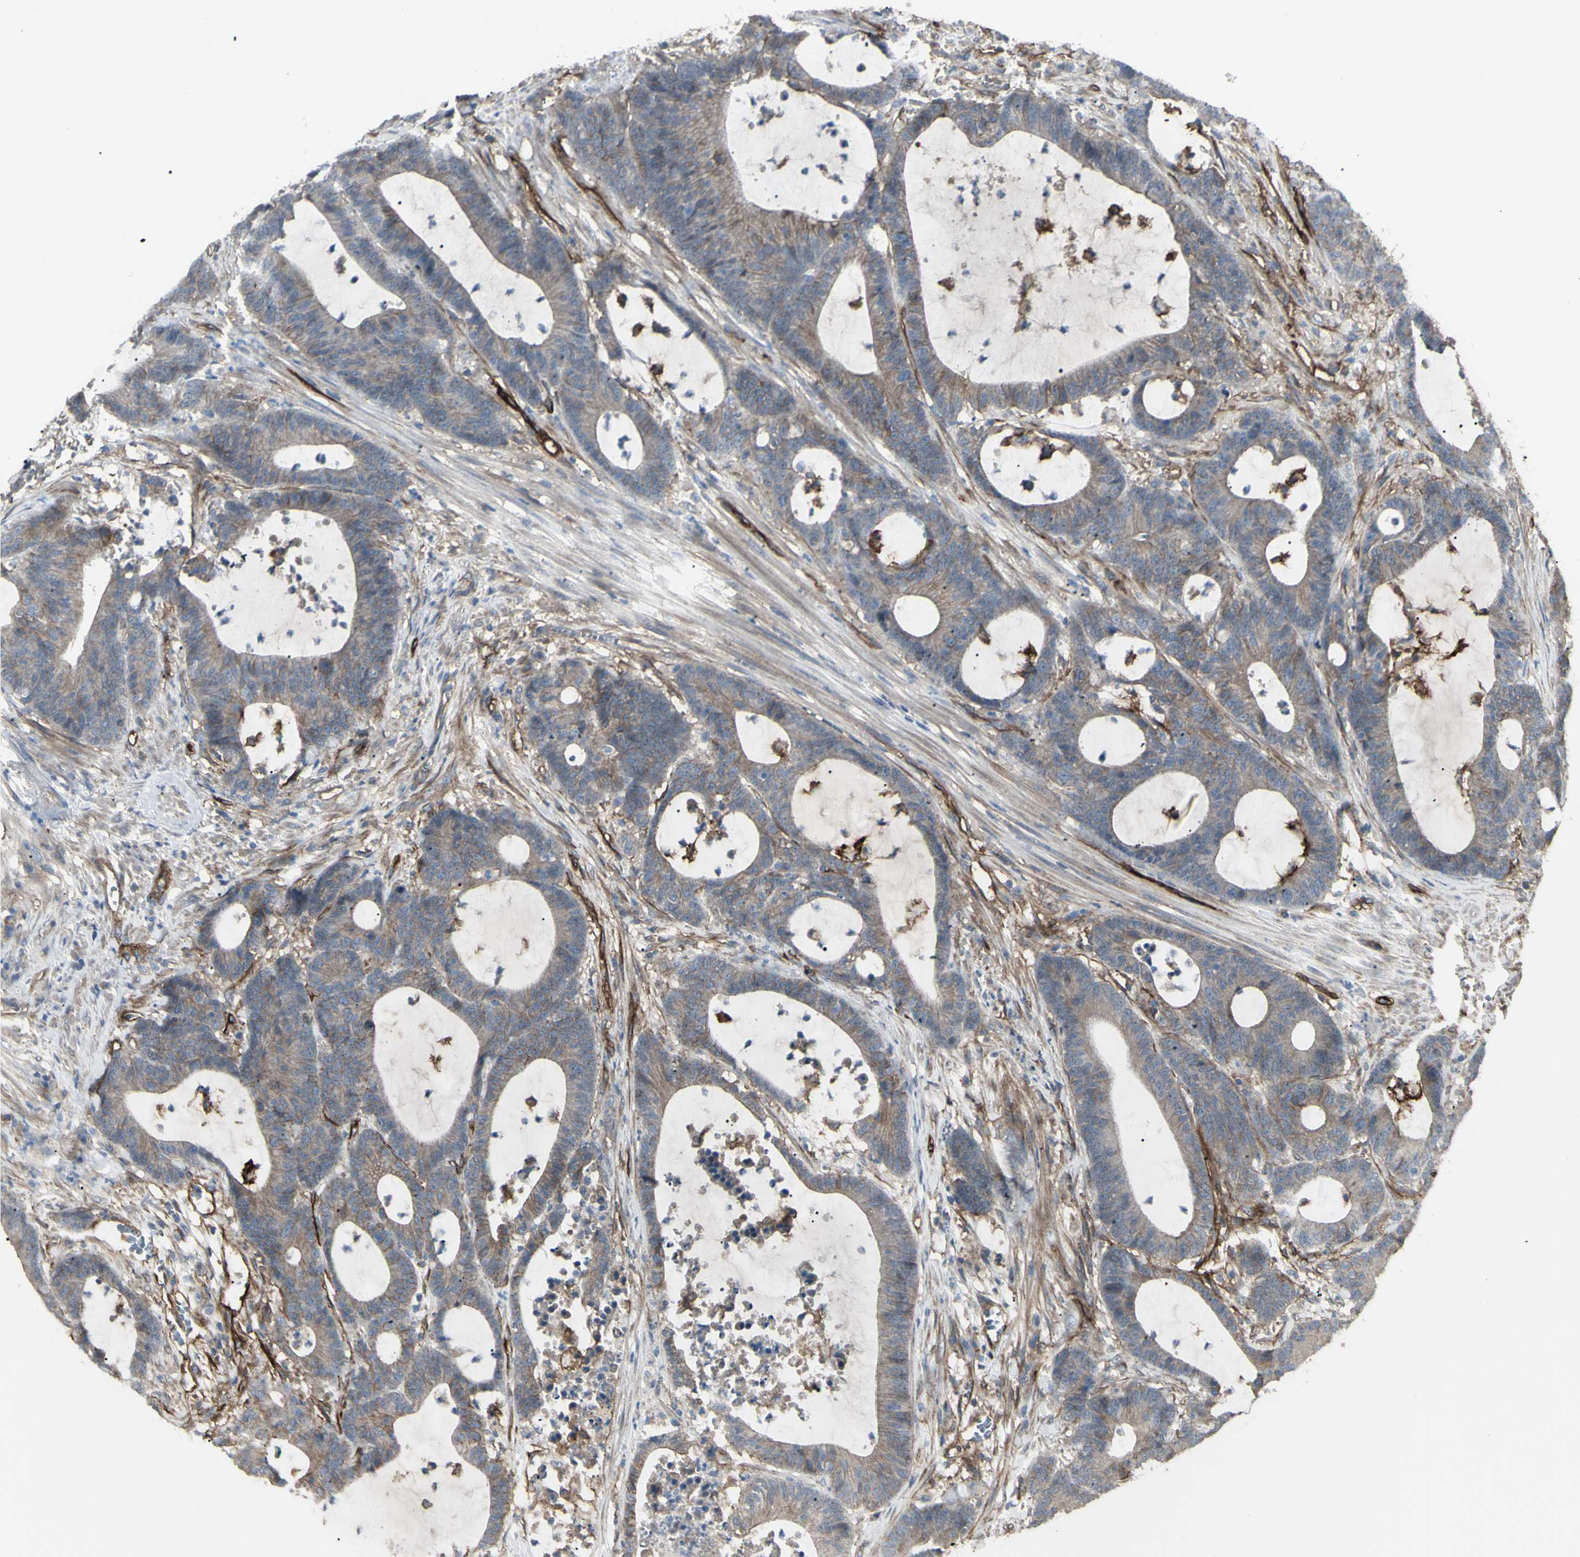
{"staining": {"intensity": "weak", "quantity": "25%-75%", "location": "cytoplasmic/membranous"}, "tissue": "colorectal cancer", "cell_type": "Tumor cells", "image_type": "cancer", "snomed": [{"axis": "morphology", "description": "Adenocarcinoma, NOS"}, {"axis": "topography", "description": "Colon"}], "caption": "Colorectal cancer (adenocarcinoma) stained for a protein shows weak cytoplasmic/membranous positivity in tumor cells.", "gene": "CD276", "patient": {"sex": "female", "age": 84}}